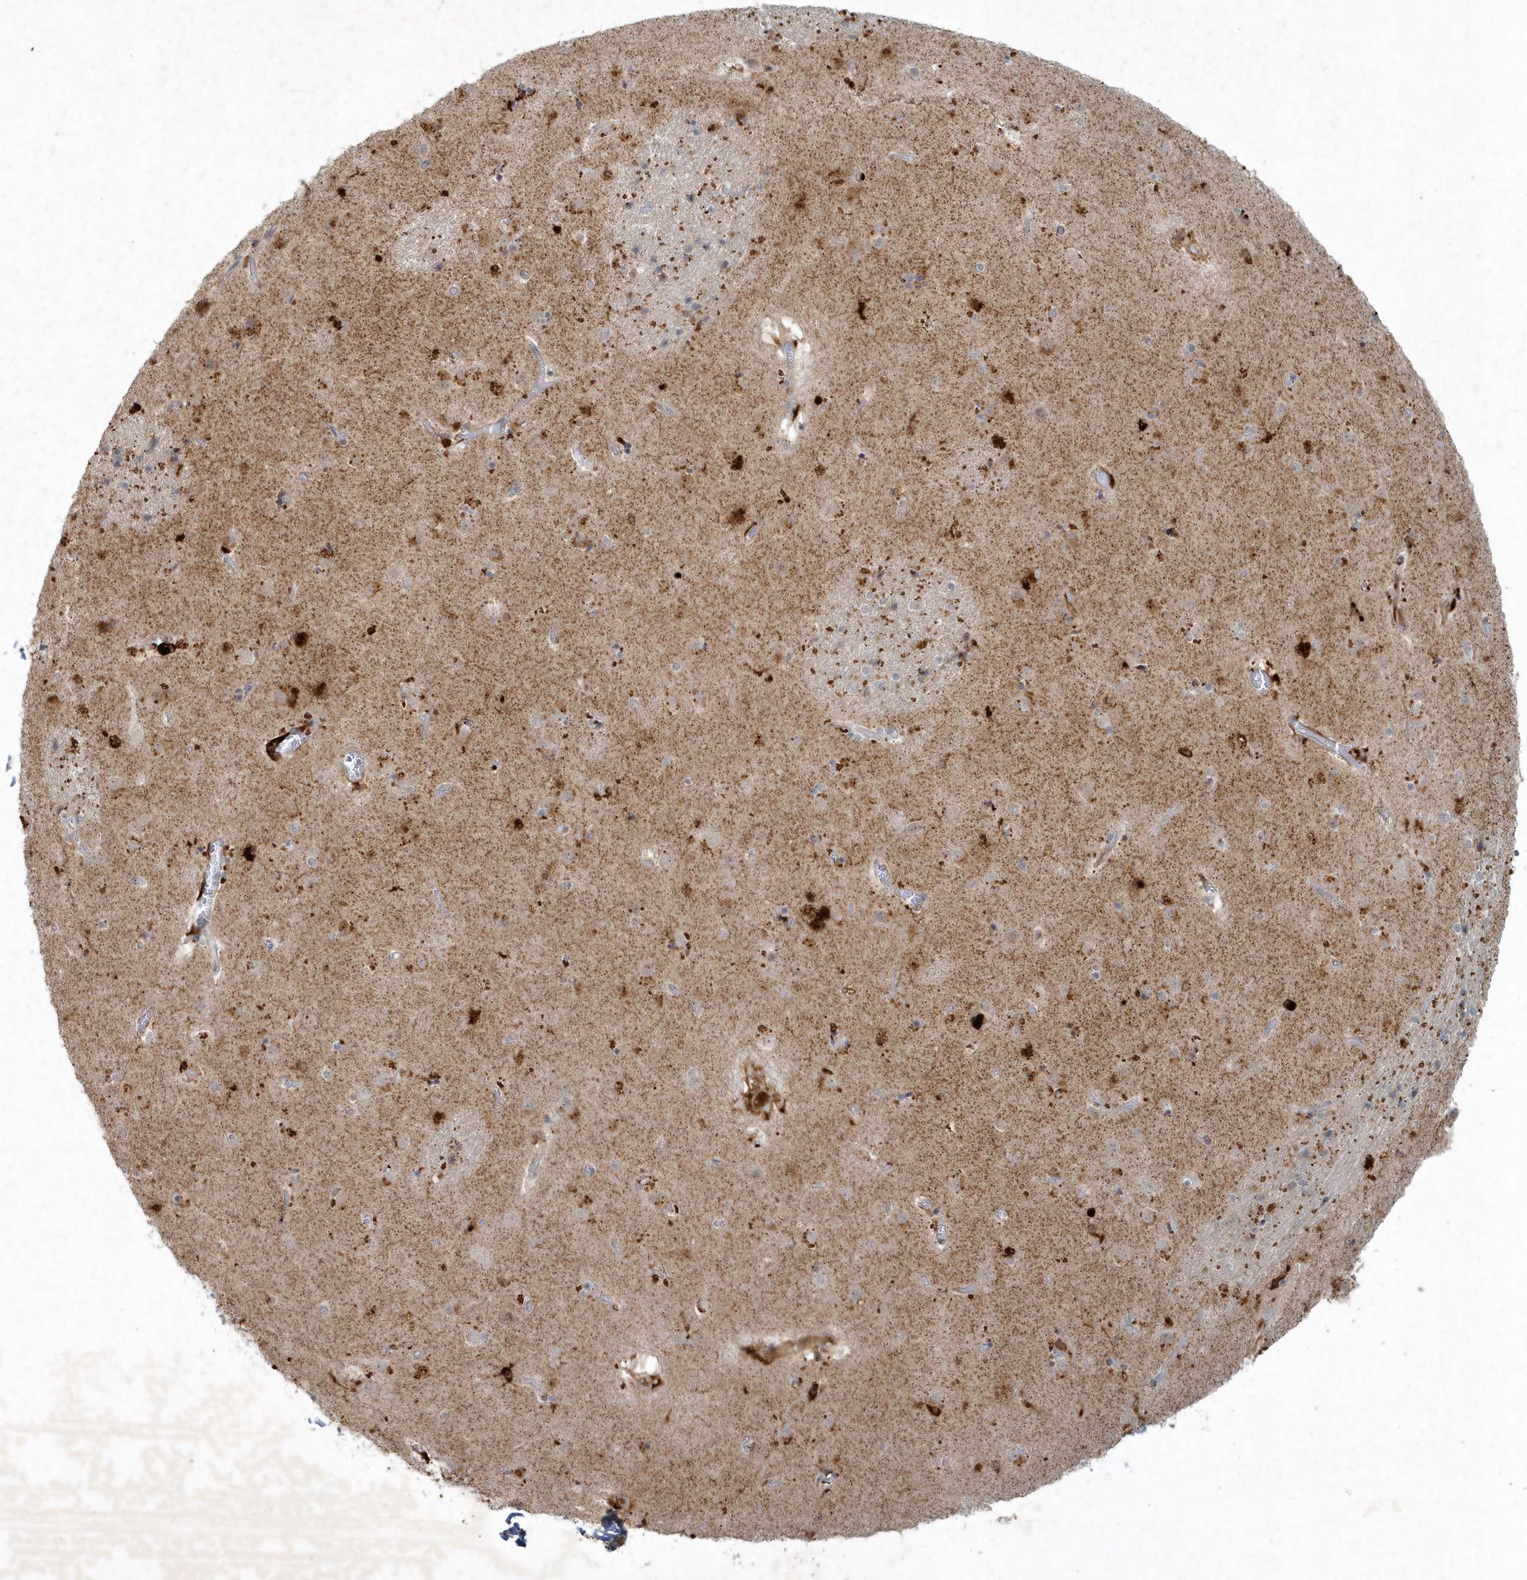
{"staining": {"intensity": "moderate", "quantity": "<25%", "location": "cytoplasmic/membranous"}, "tissue": "caudate", "cell_type": "Glial cells", "image_type": "normal", "snomed": [{"axis": "morphology", "description": "Normal tissue, NOS"}, {"axis": "topography", "description": "Lateral ventricle wall"}], "caption": "High-power microscopy captured an immunohistochemistry (IHC) photomicrograph of benign caudate, revealing moderate cytoplasmic/membranous staining in approximately <25% of glial cells. The protein is shown in brown color, while the nuclei are stained blue.", "gene": "THG1L", "patient": {"sex": "male", "age": 70}}